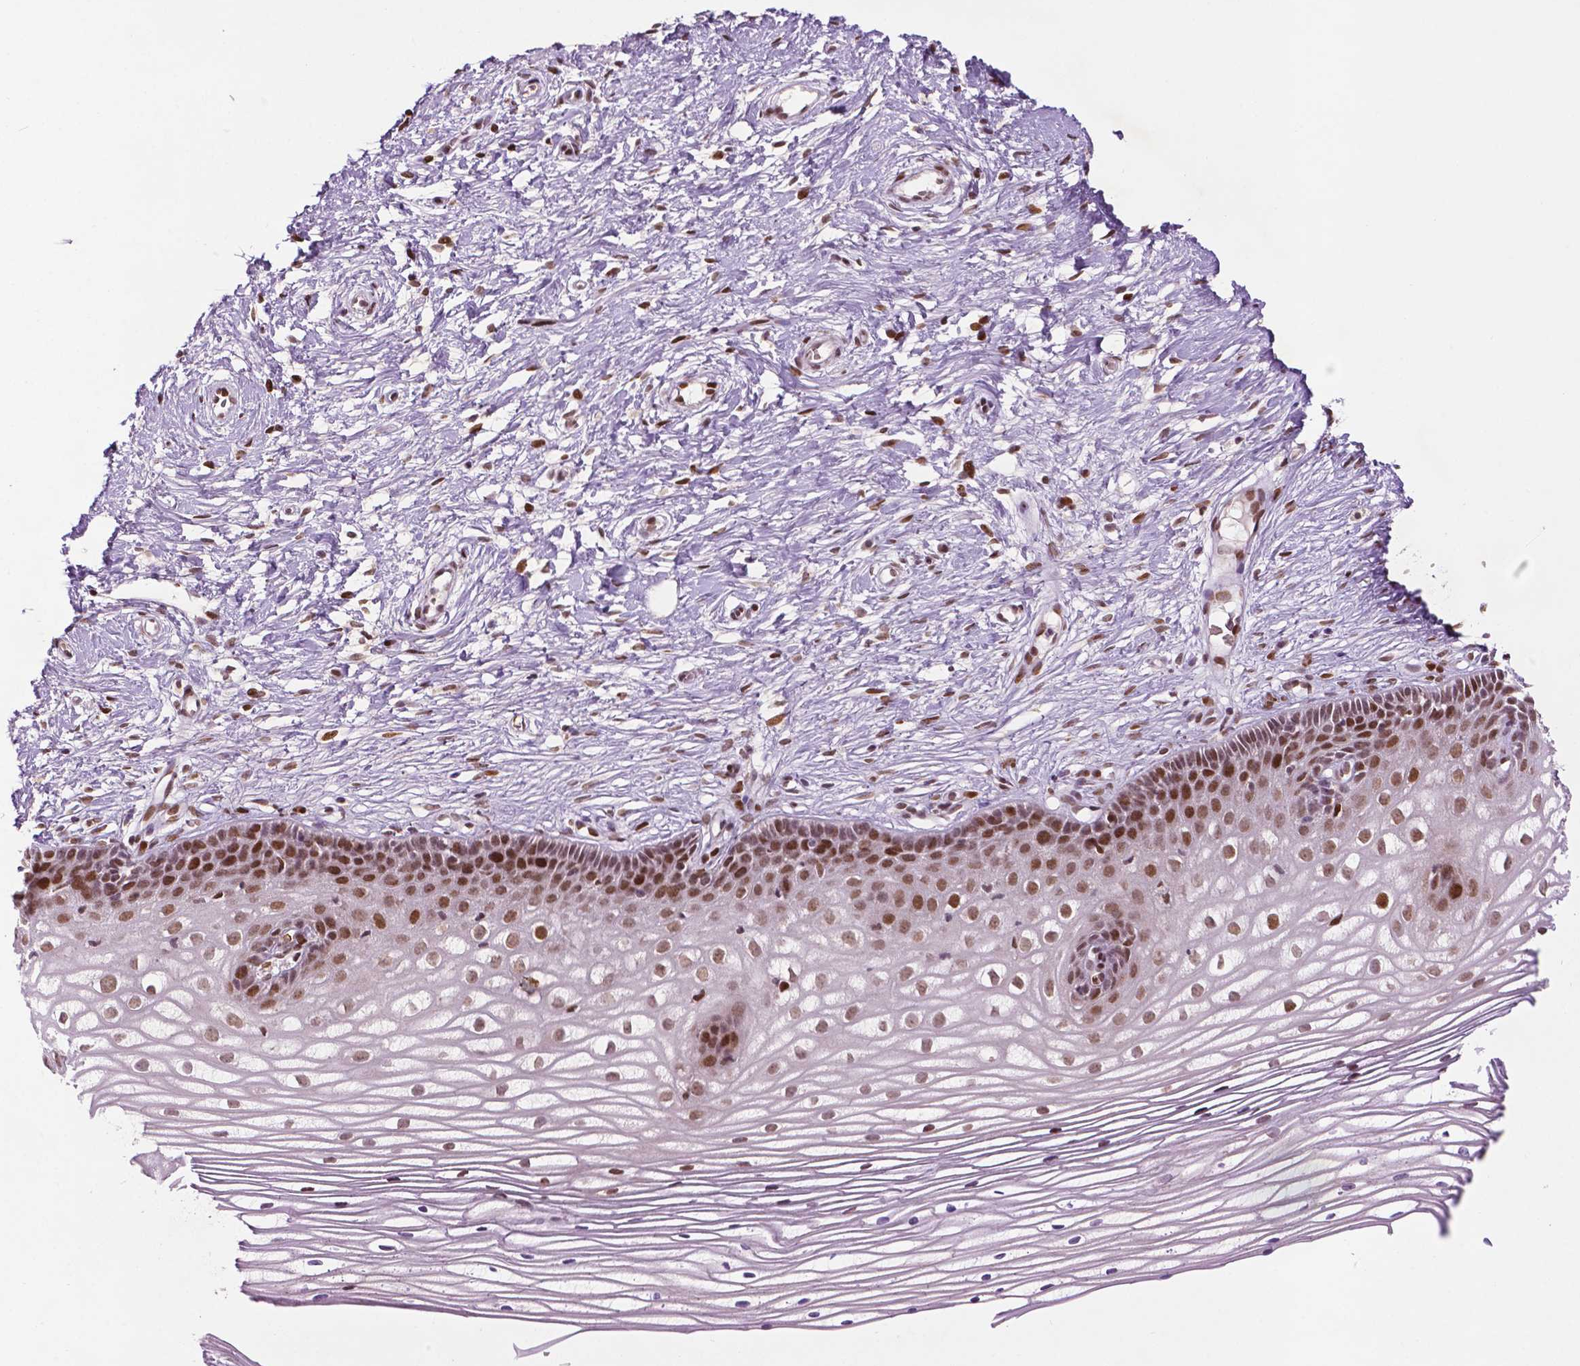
{"staining": {"intensity": "moderate", "quantity": ">75%", "location": "nuclear"}, "tissue": "cervix", "cell_type": "Glandular cells", "image_type": "normal", "snomed": [{"axis": "morphology", "description": "Normal tissue, NOS"}, {"axis": "topography", "description": "Cervix"}], "caption": "Human cervix stained for a protein (brown) reveals moderate nuclear positive staining in about >75% of glandular cells.", "gene": "ZNF41", "patient": {"sex": "female", "age": 40}}